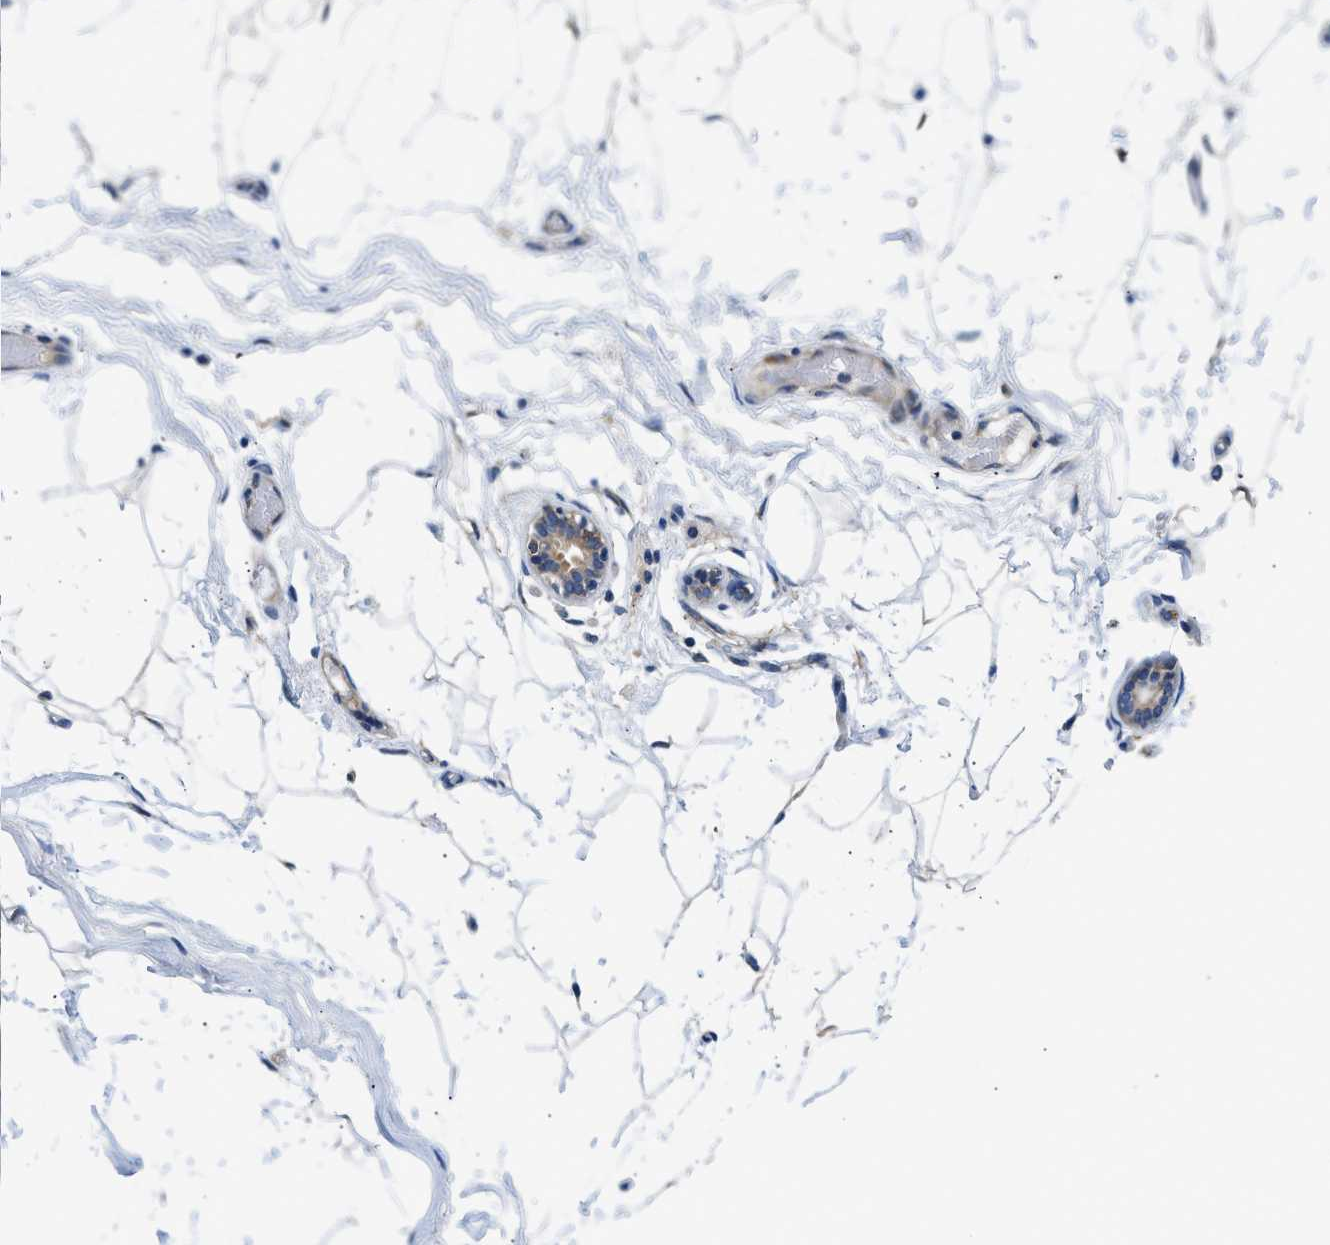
{"staining": {"intensity": "negative", "quantity": "none", "location": "none"}, "tissue": "adipose tissue", "cell_type": "Adipocytes", "image_type": "normal", "snomed": [{"axis": "morphology", "description": "Normal tissue, NOS"}, {"axis": "topography", "description": "Breast"}, {"axis": "topography", "description": "Soft tissue"}], "caption": "High power microscopy micrograph of an IHC micrograph of unremarkable adipose tissue, revealing no significant staining in adipocytes.", "gene": "LPIN2", "patient": {"sex": "female", "age": 75}}